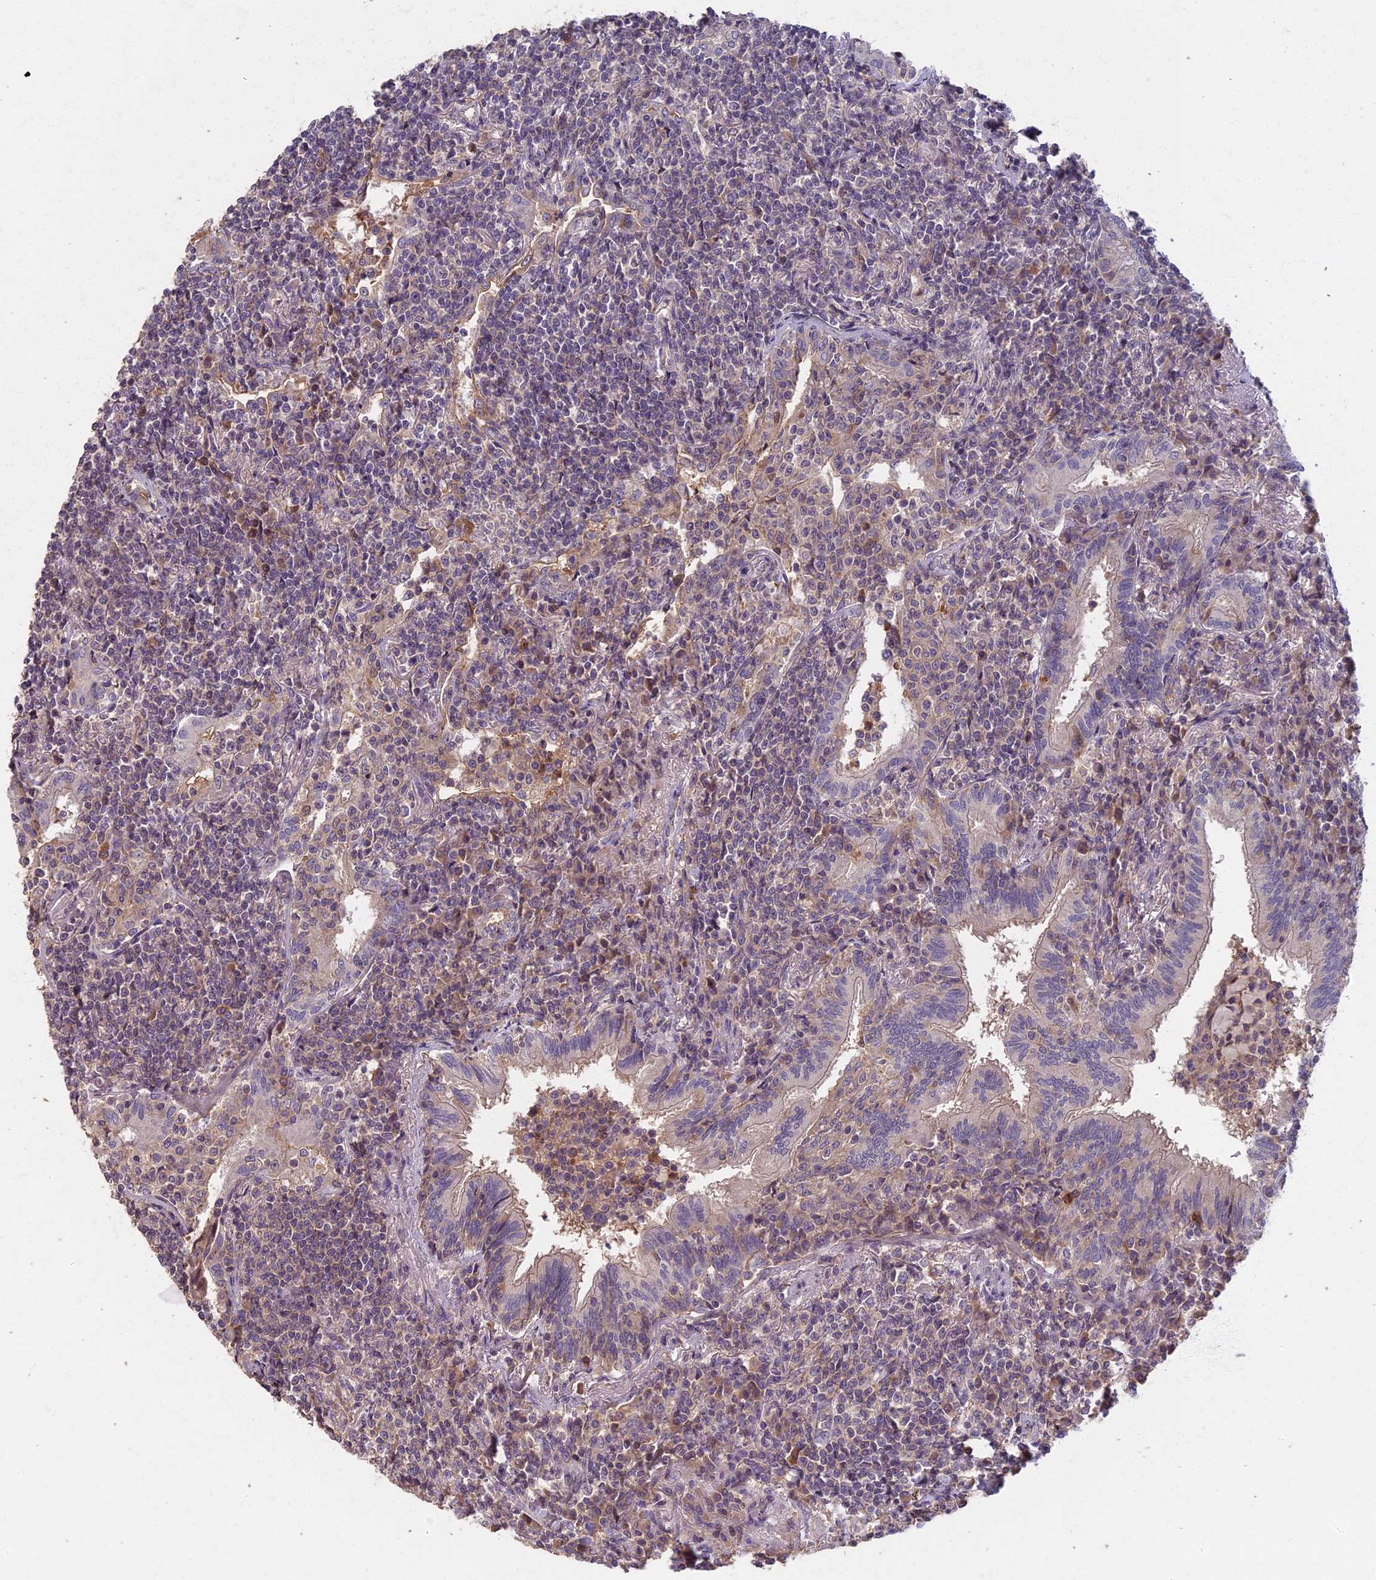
{"staining": {"intensity": "negative", "quantity": "none", "location": "none"}, "tissue": "lymphoma", "cell_type": "Tumor cells", "image_type": "cancer", "snomed": [{"axis": "morphology", "description": "Malignant lymphoma, non-Hodgkin's type, Low grade"}, {"axis": "topography", "description": "Lung"}], "caption": "This is a photomicrograph of immunohistochemistry staining of lymphoma, which shows no expression in tumor cells.", "gene": "AP4E1", "patient": {"sex": "female", "age": 71}}